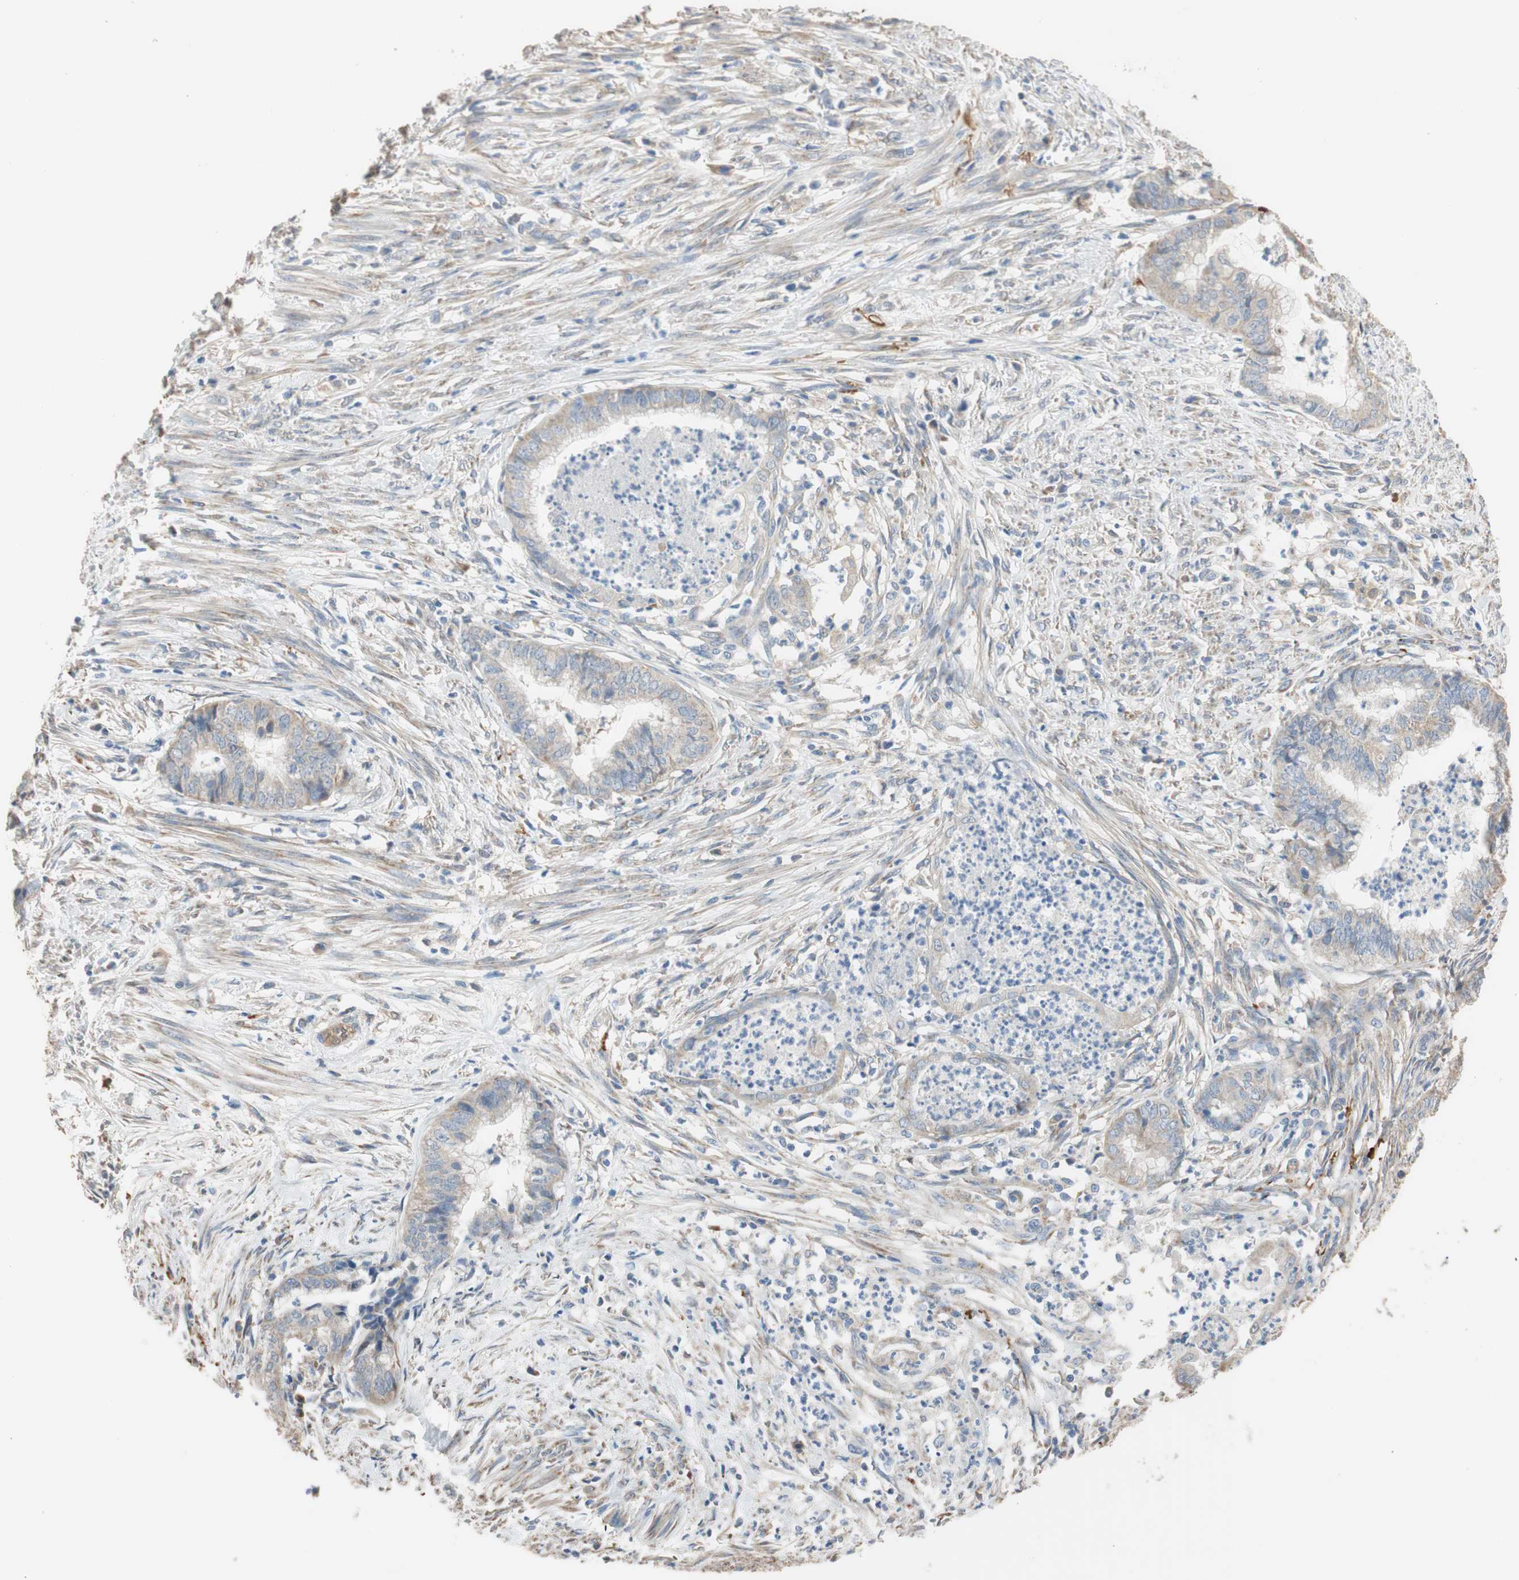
{"staining": {"intensity": "moderate", "quantity": ">75%", "location": "cytoplasmic/membranous"}, "tissue": "endometrial cancer", "cell_type": "Tumor cells", "image_type": "cancer", "snomed": [{"axis": "morphology", "description": "Necrosis, NOS"}, {"axis": "morphology", "description": "Adenocarcinoma, NOS"}, {"axis": "topography", "description": "Endometrium"}], "caption": "Immunohistochemical staining of endometrial cancer (adenocarcinoma) displays medium levels of moderate cytoplasmic/membranous protein expression in about >75% of tumor cells. The staining was performed using DAB, with brown indicating positive protein expression. Nuclei are stained blue with hematoxylin.", "gene": "ALDH1A2", "patient": {"sex": "female", "age": 79}}